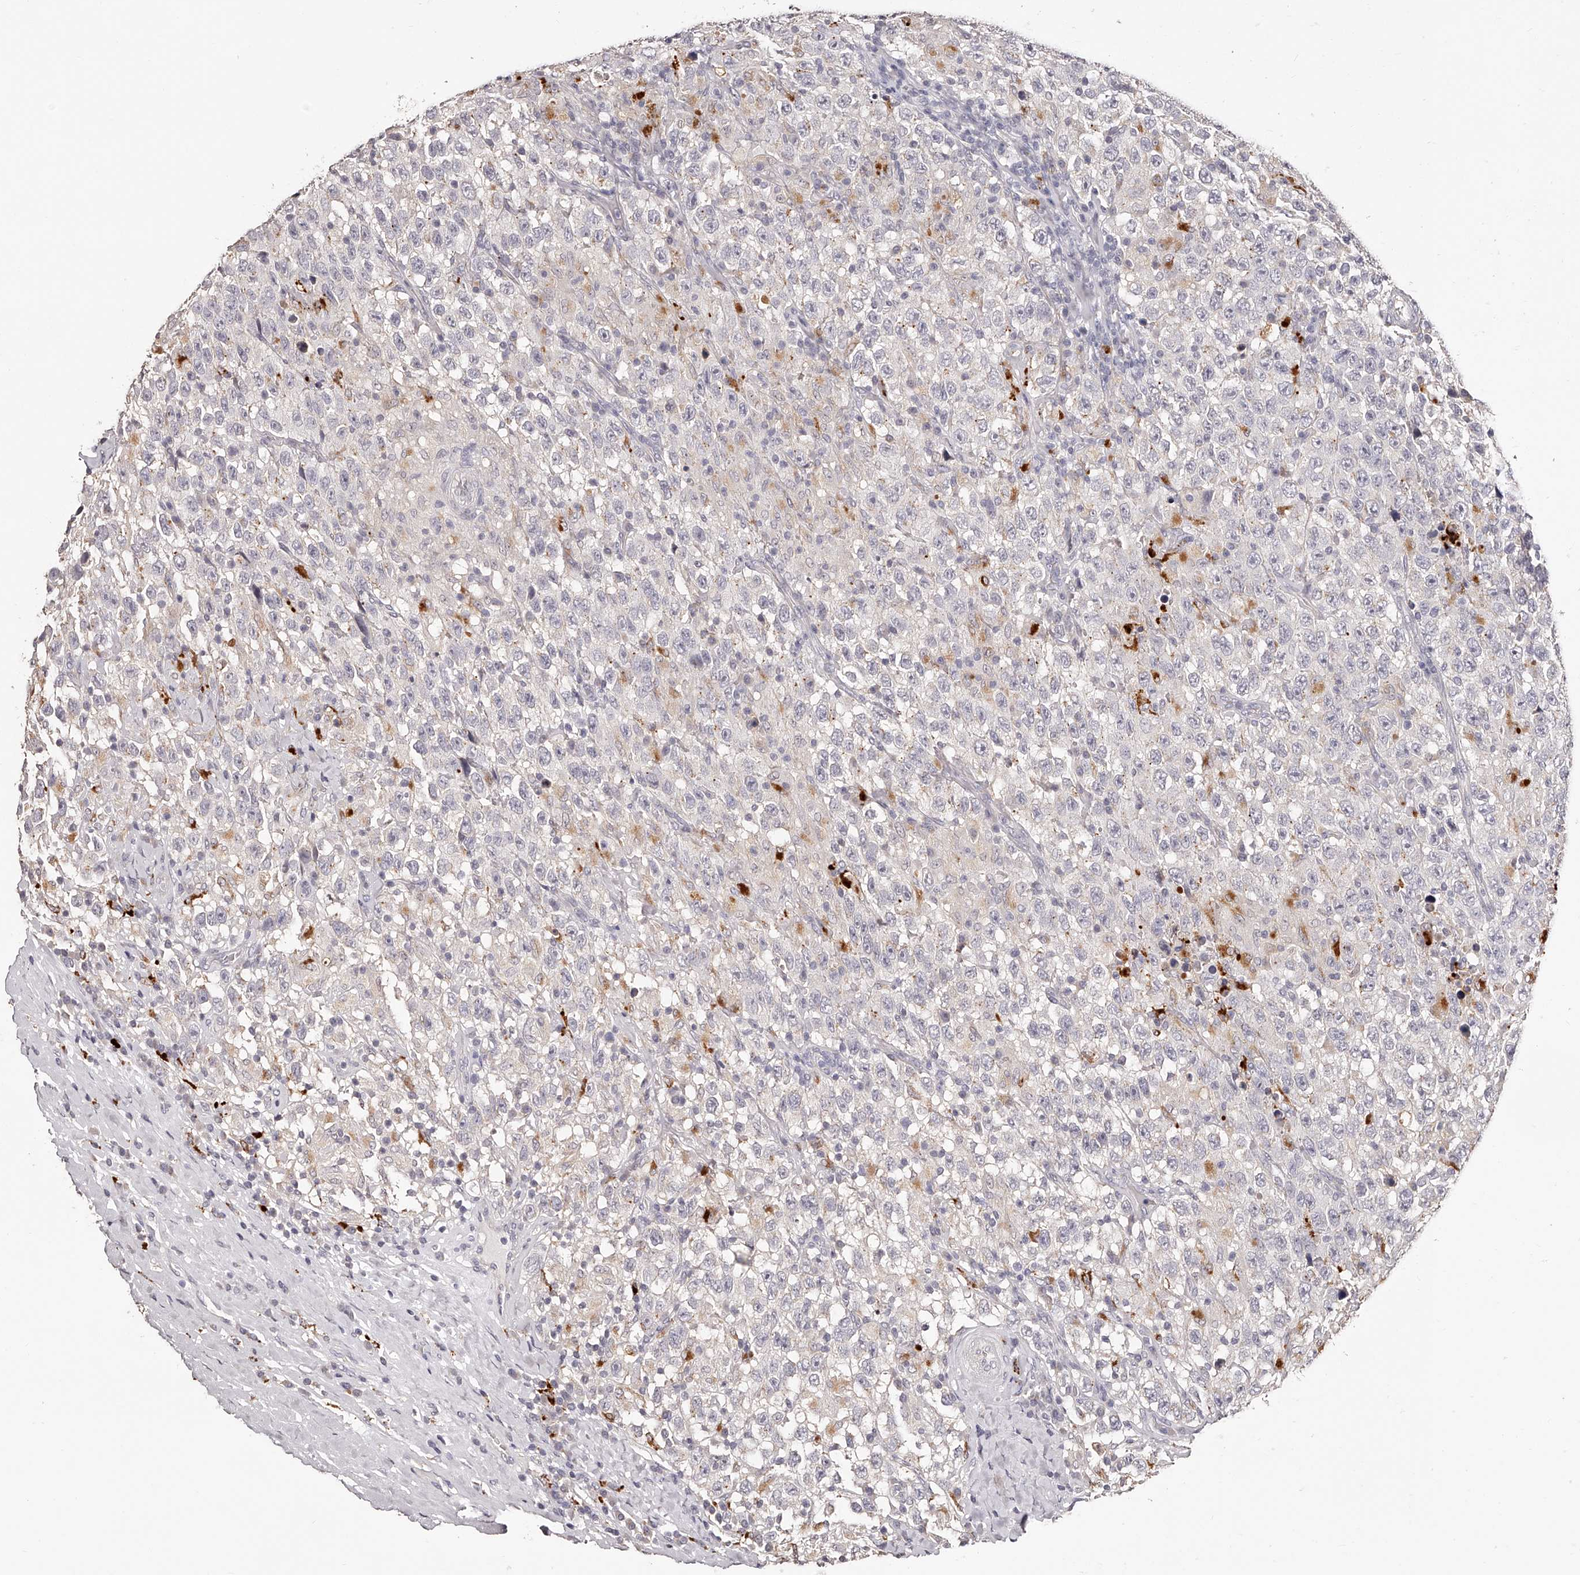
{"staining": {"intensity": "negative", "quantity": "none", "location": "none"}, "tissue": "testis cancer", "cell_type": "Tumor cells", "image_type": "cancer", "snomed": [{"axis": "morphology", "description": "Seminoma, NOS"}, {"axis": "topography", "description": "Testis"}], "caption": "Immunohistochemical staining of human seminoma (testis) demonstrates no significant positivity in tumor cells.", "gene": "SLC35D3", "patient": {"sex": "male", "age": 41}}